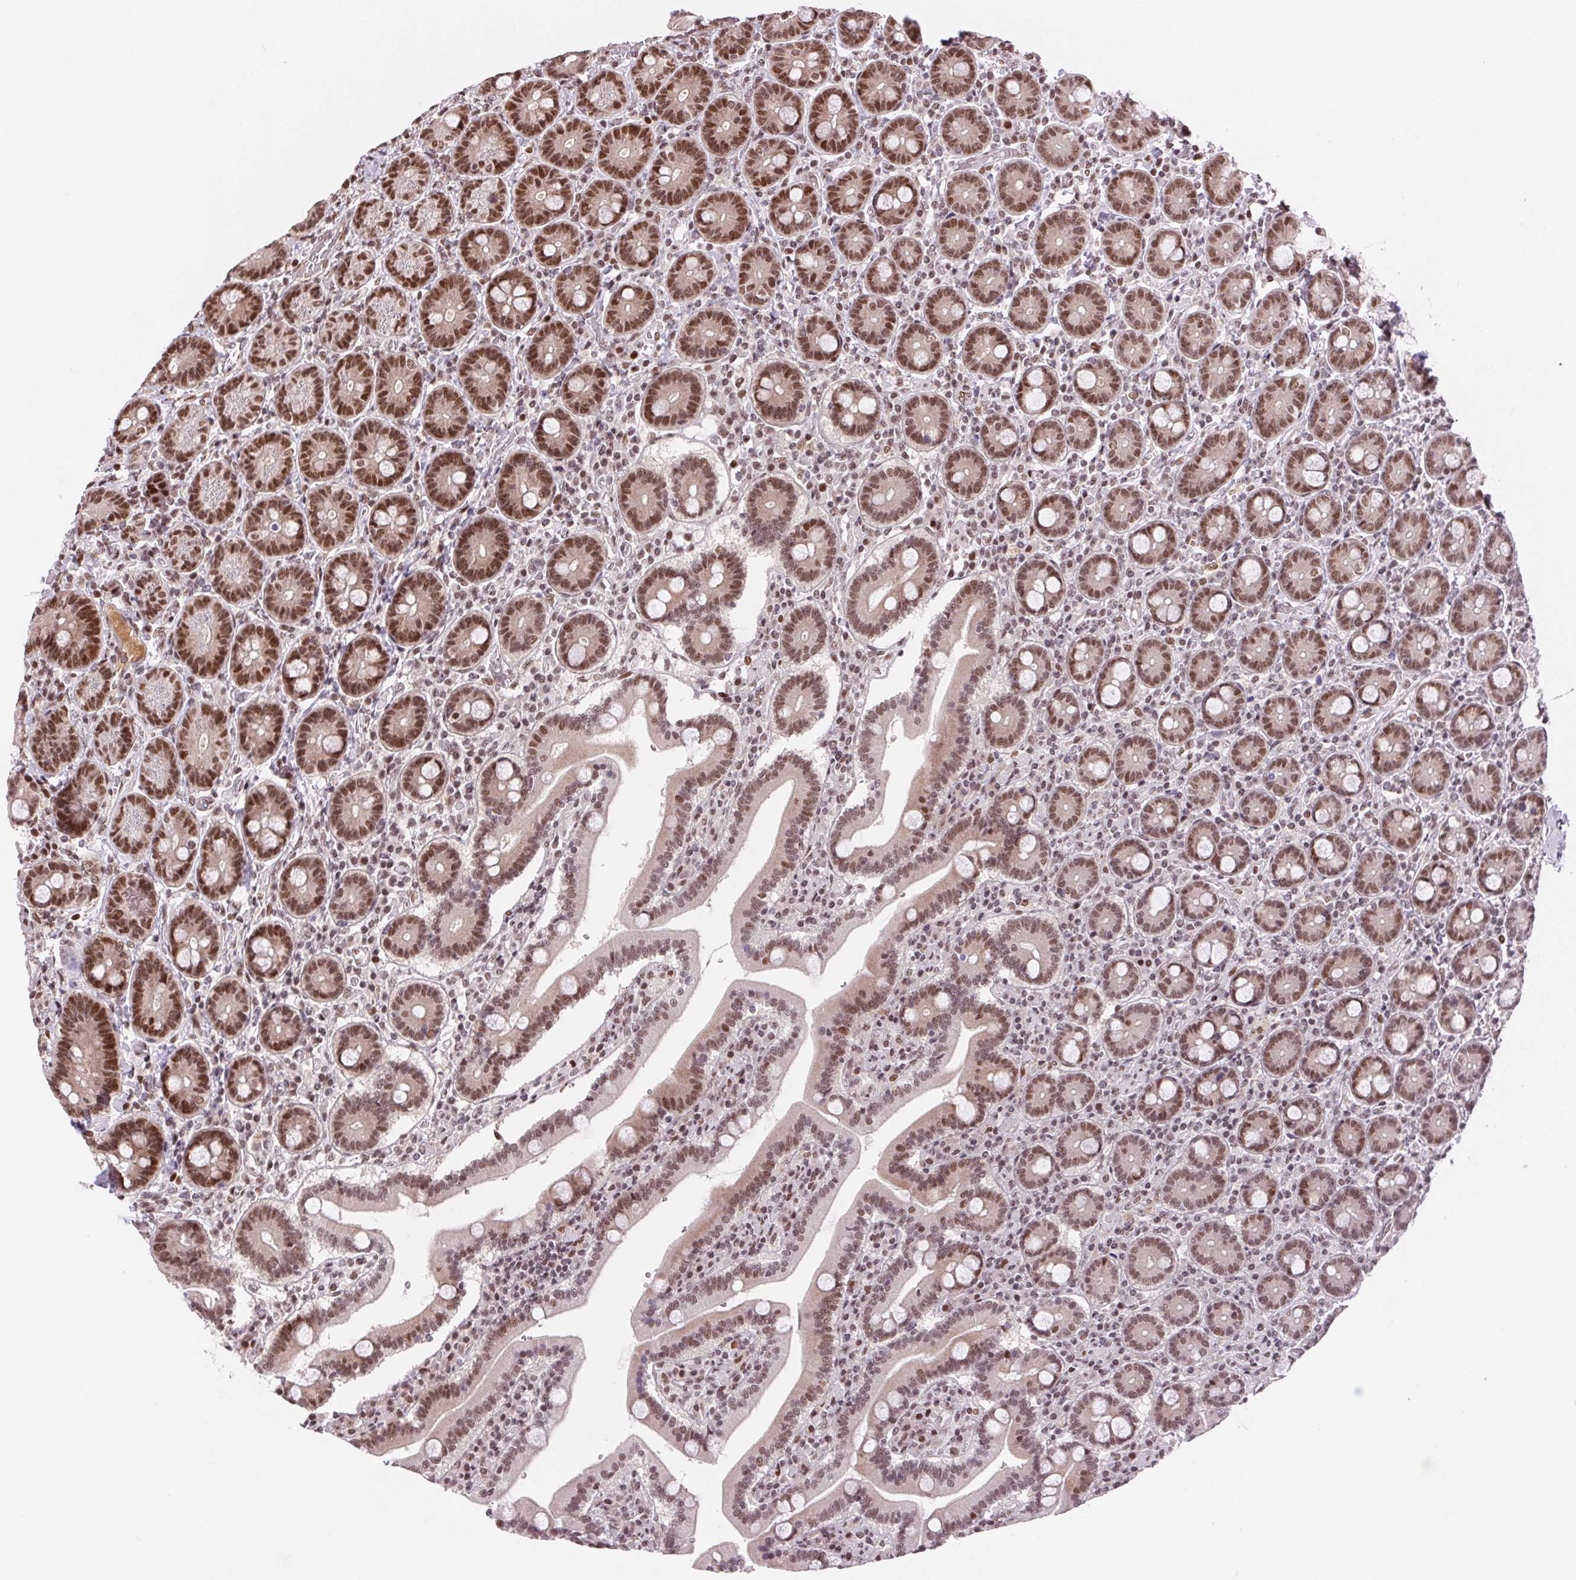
{"staining": {"intensity": "strong", "quantity": ">75%", "location": "nuclear"}, "tissue": "duodenum", "cell_type": "Glandular cells", "image_type": "normal", "snomed": [{"axis": "morphology", "description": "Normal tissue, NOS"}, {"axis": "topography", "description": "Duodenum"}], "caption": "DAB immunohistochemical staining of unremarkable duodenum reveals strong nuclear protein positivity in approximately >75% of glandular cells.", "gene": "RAD23A", "patient": {"sex": "female", "age": 62}}